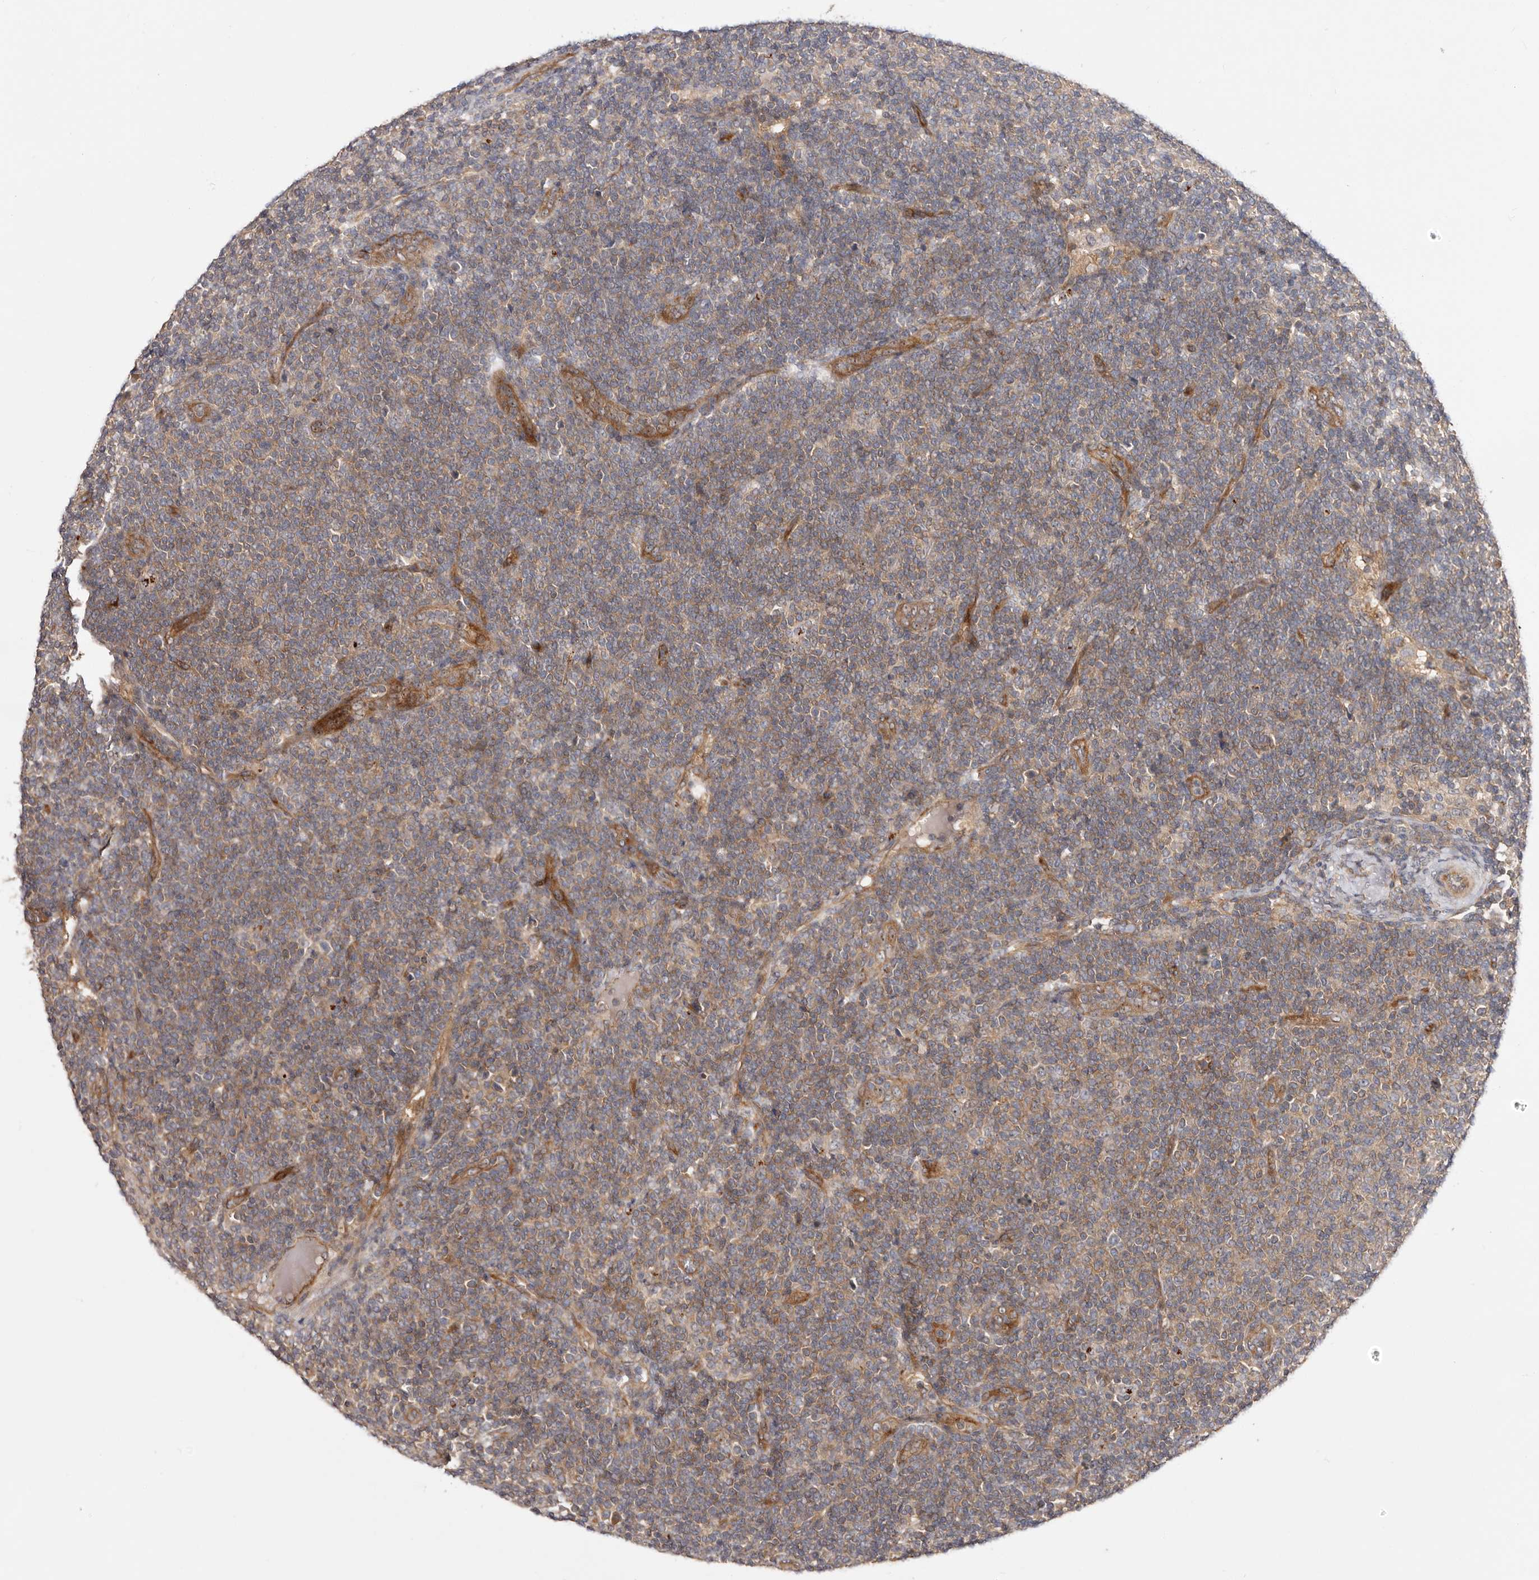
{"staining": {"intensity": "weak", "quantity": "<25%", "location": "cytoplasmic/membranous"}, "tissue": "lymphoma", "cell_type": "Tumor cells", "image_type": "cancer", "snomed": [{"axis": "morphology", "description": "Malignant lymphoma, non-Hodgkin's type, Low grade"}, {"axis": "topography", "description": "Lymph node"}], "caption": "An image of lymphoma stained for a protein shows no brown staining in tumor cells. (DAB immunohistochemistry (IHC), high magnification).", "gene": "PANK4", "patient": {"sex": "male", "age": 66}}